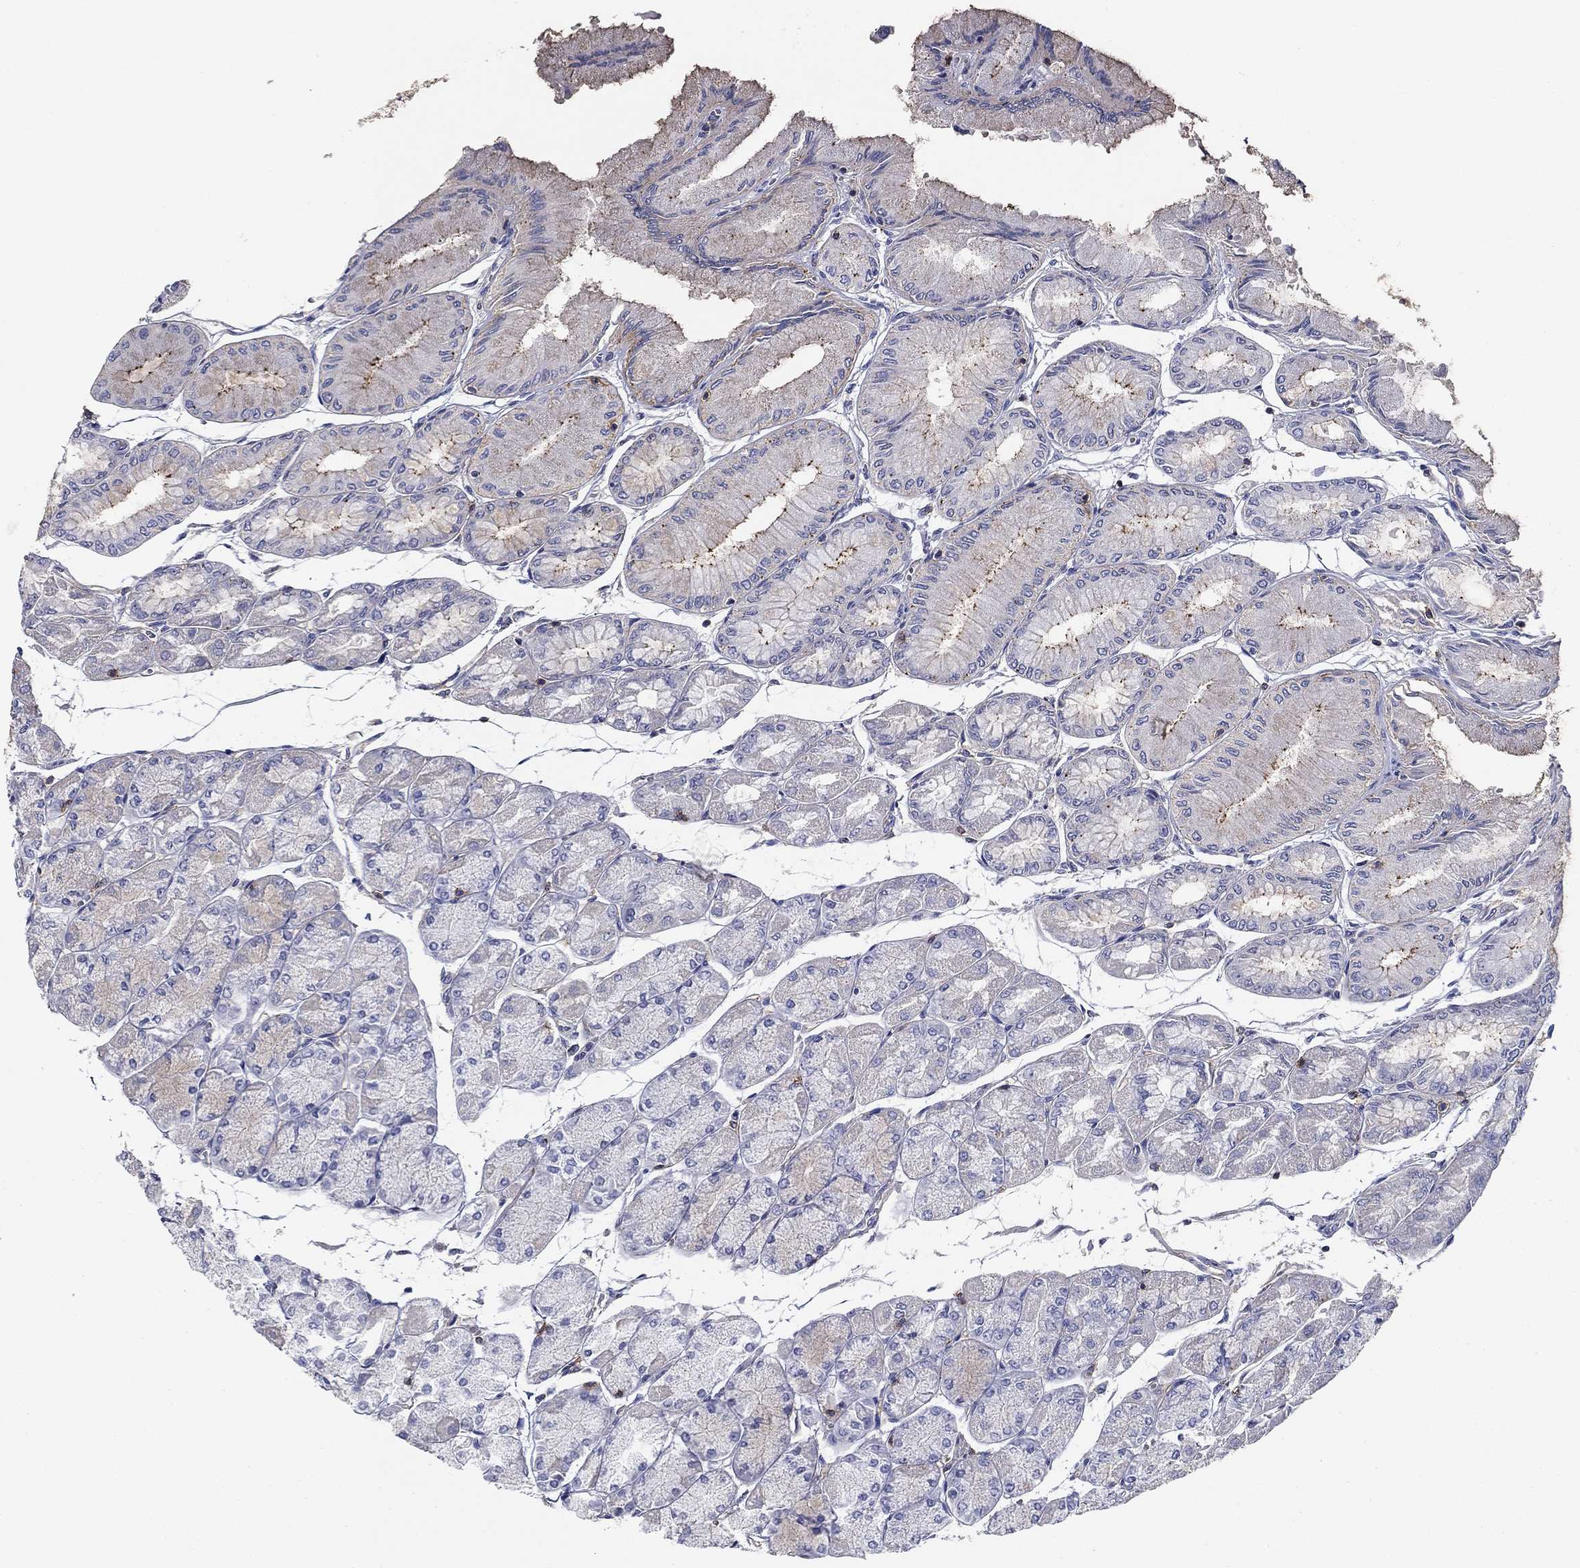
{"staining": {"intensity": "negative", "quantity": "none", "location": "none"}, "tissue": "stomach", "cell_type": "Glandular cells", "image_type": "normal", "snomed": [{"axis": "morphology", "description": "Normal tissue, NOS"}, {"axis": "topography", "description": "Stomach, upper"}], "caption": "Glandular cells are negative for brown protein staining in benign stomach. Nuclei are stained in blue.", "gene": "SIT1", "patient": {"sex": "male", "age": 60}}